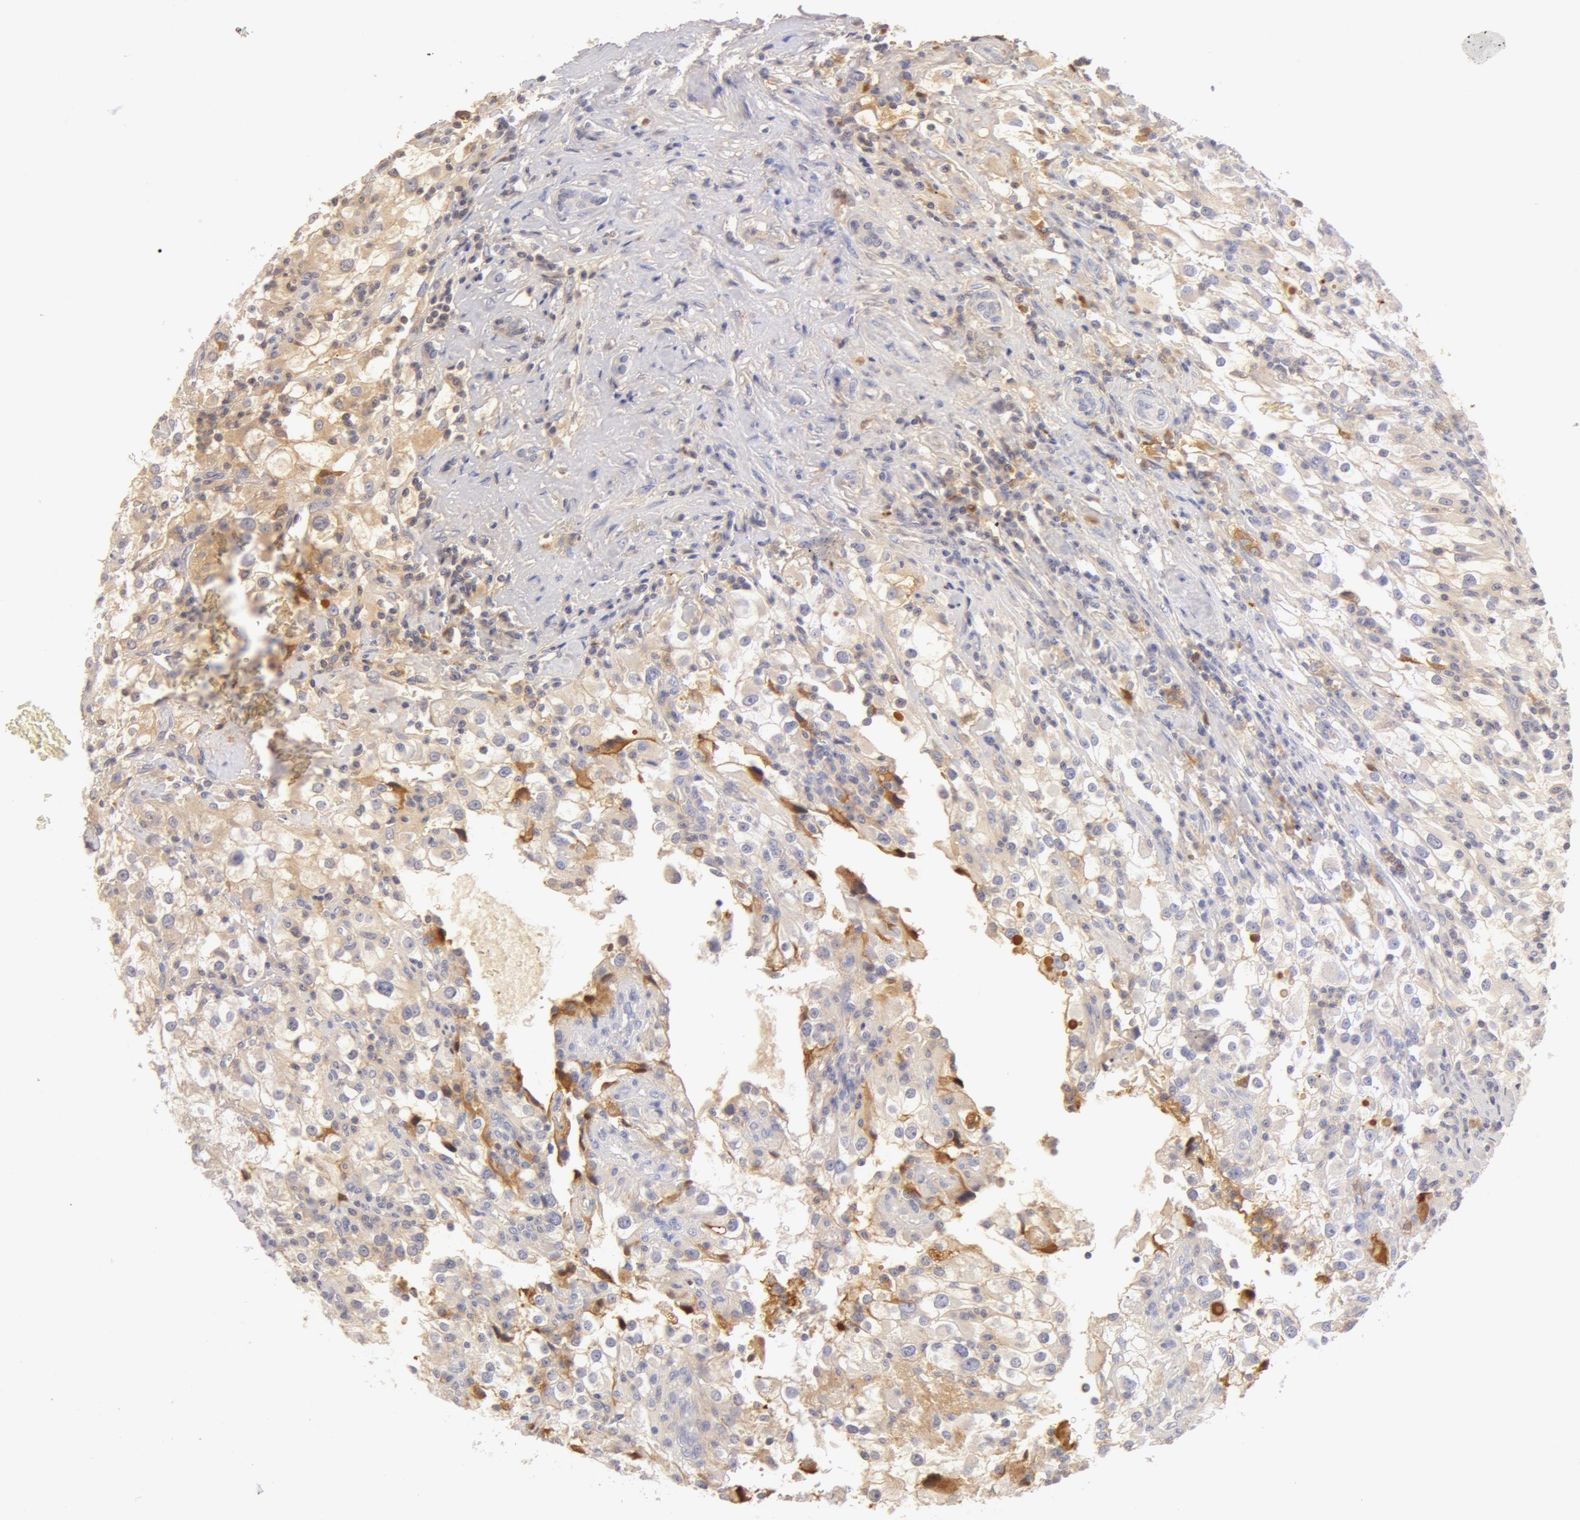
{"staining": {"intensity": "negative", "quantity": "none", "location": "none"}, "tissue": "renal cancer", "cell_type": "Tumor cells", "image_type": "cancer", "snomed": [{"axis": "morphology", "description": "Adenocarcinoma, NOS"}, {"axis": "topography", "description": "Kidney"}], "caption": "Tumor cells are negative for brown protein staining in renal cancer (adenocarcinoma).", "gene": "AHSG", "patient": {"sex": "female", "age": 52}}